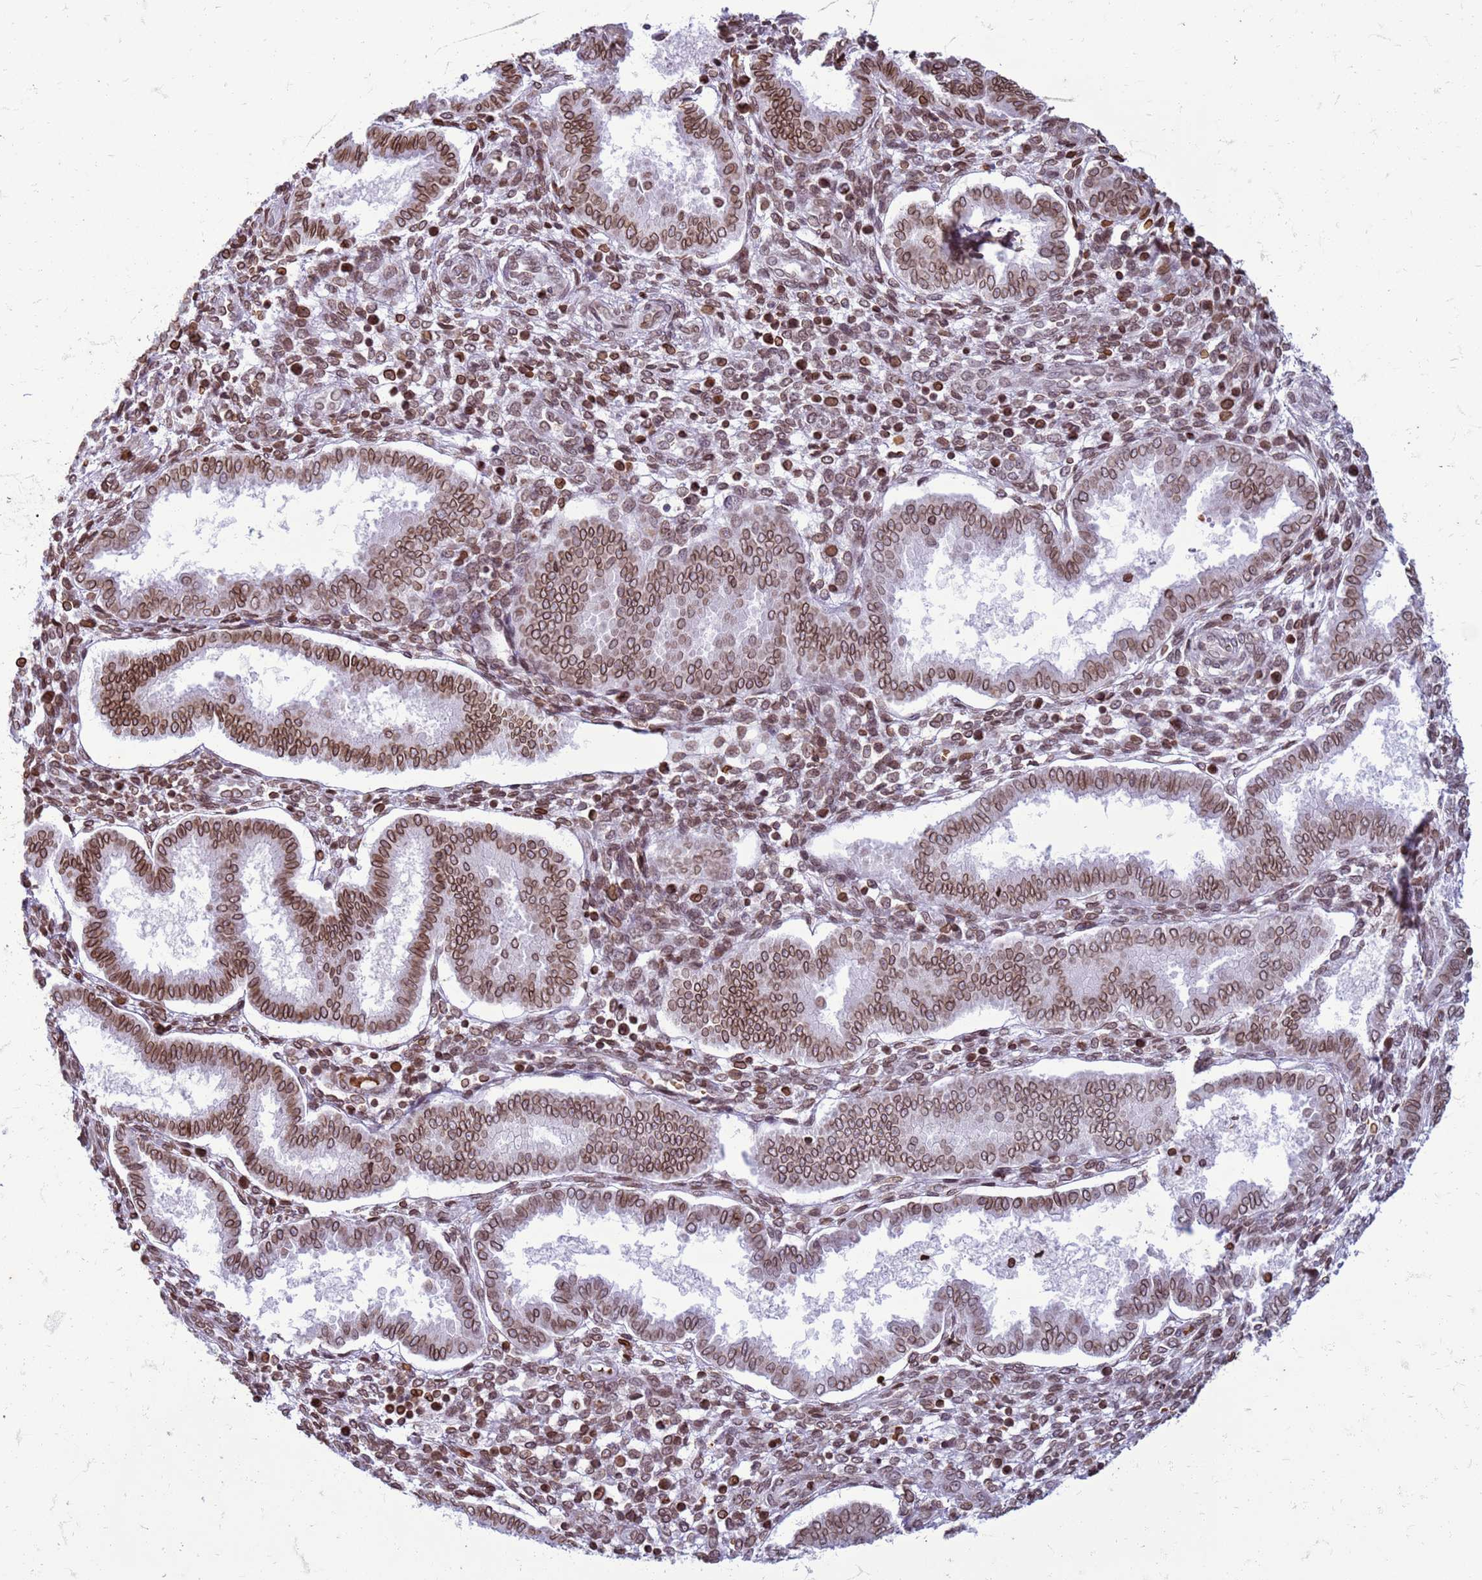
{"staining": {"intensity": "moderate", "quantity": "25%-75%", "location": "cytoplasmic/membranous,nuclear"}, "tissue": "endometrium", "cell_type": "Cells in endometrial stroma", "image_type": "normal", "snomed": [{"axis": "morphology", "description": "Normal tissue, NOS"}, {"axis": "topography", "description": "Endometrium"}], "caption": "Immunohistochemistry (IHC) (DAB (3,3'-diaminobenzidine)) staining of benign human endometrium shows moderate cytoplasmic/membranous,nuclear protein positivity in about 25%-75% of cells in endometrial stroma.", "gene": "METTL25B", "patient": {"sex": "female", "age": 24}}